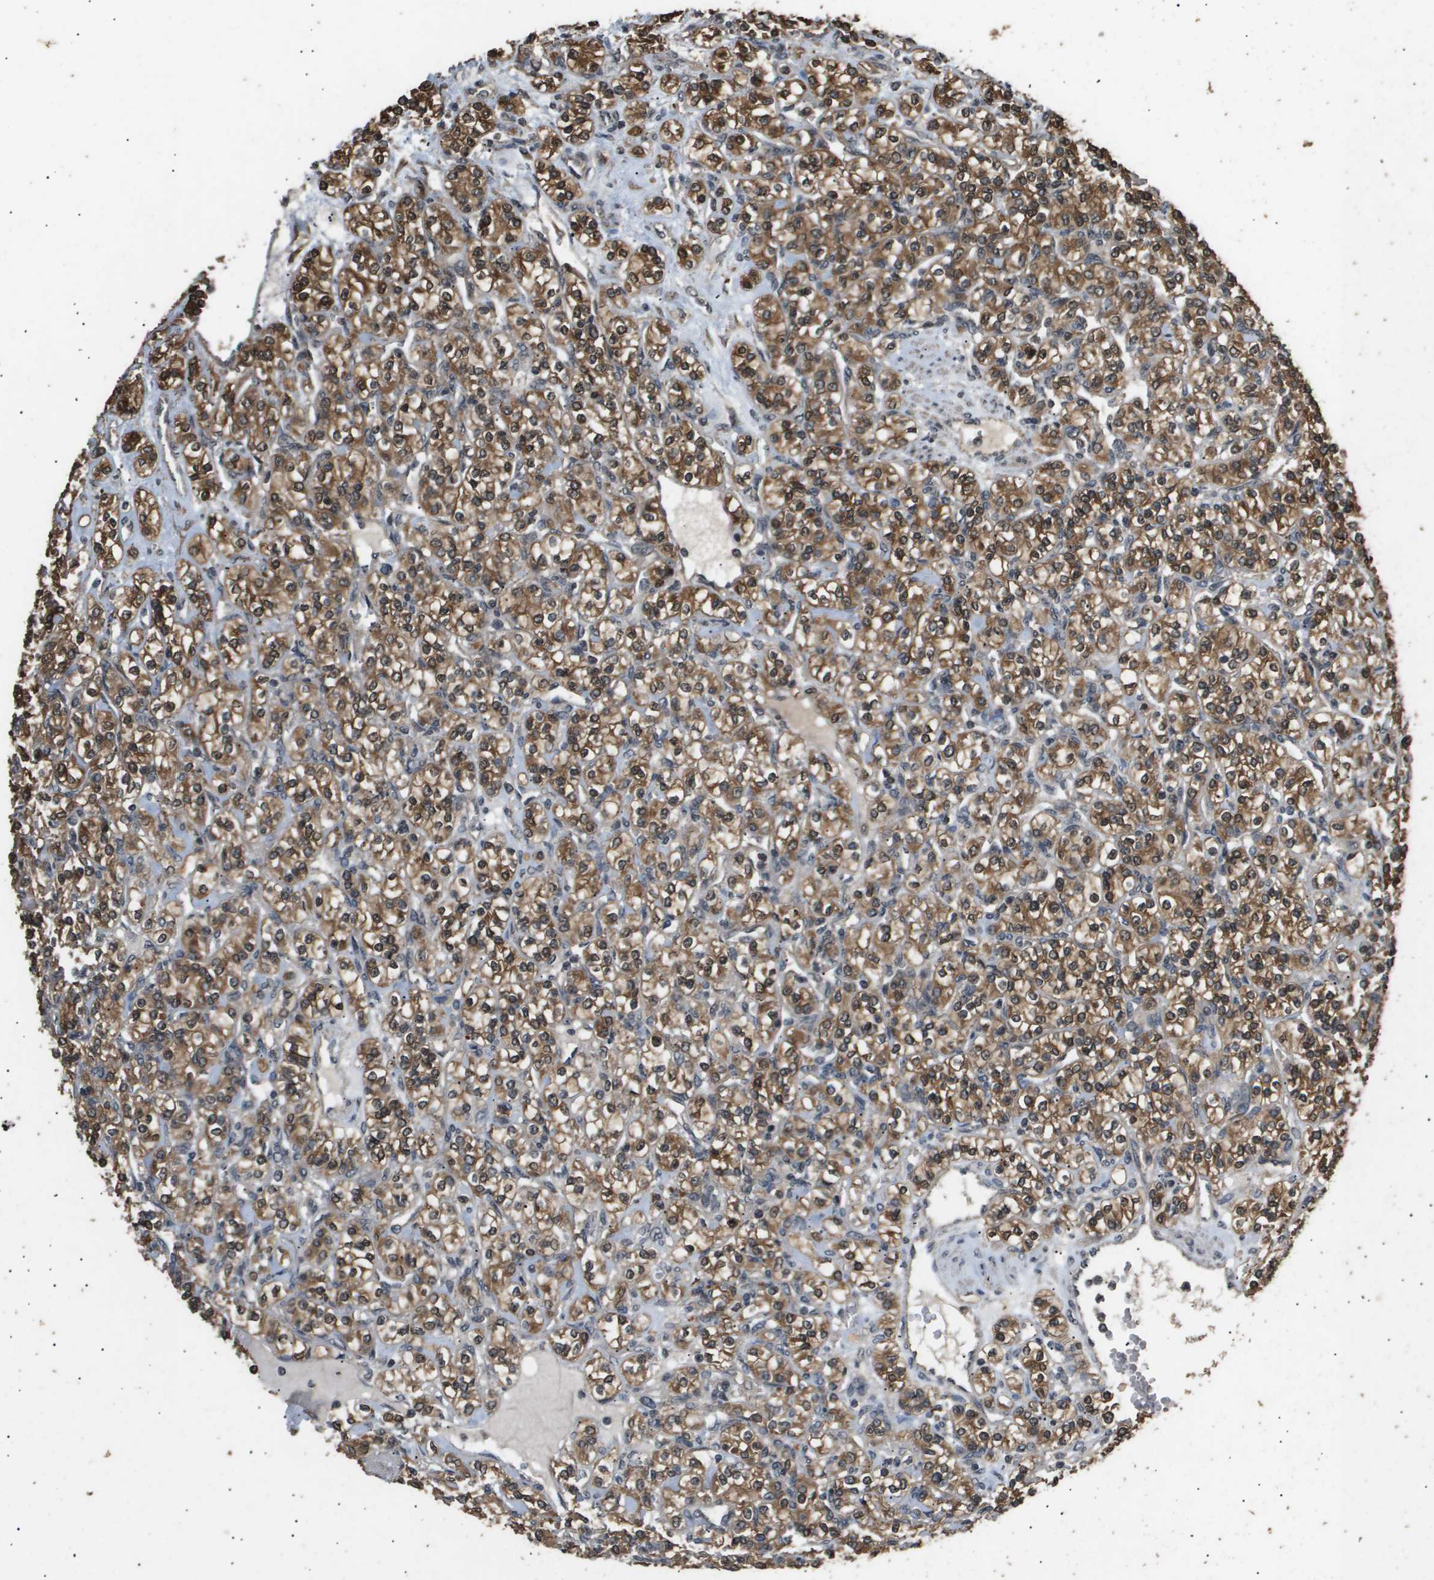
{"staining": {"intensity": "moderate", "quantity": ">75%", "location": "cytoplasmic/membranous,nuclear"}, "tissue": "renal cancer", "cell_type": "Tumor cells", "image_type": "cancer", "snomed": [{"axis": "morphology", "description": "Adenocarcinoma, NOS"}, {"axis": "topography", "description": "Kidney"}], "caption": "High-magnification brightfield microscopy of renal cancer (adenocarcinoma) stained with DAB (brown) and counterstained with hematoxylin (blue). tumor cells exhibit moderate cytoplasmic/membranous and nuclear staining is present in approximately>75% of cells.", "gene": "ING1", "patient": {"sex": "male", "age": 77}}